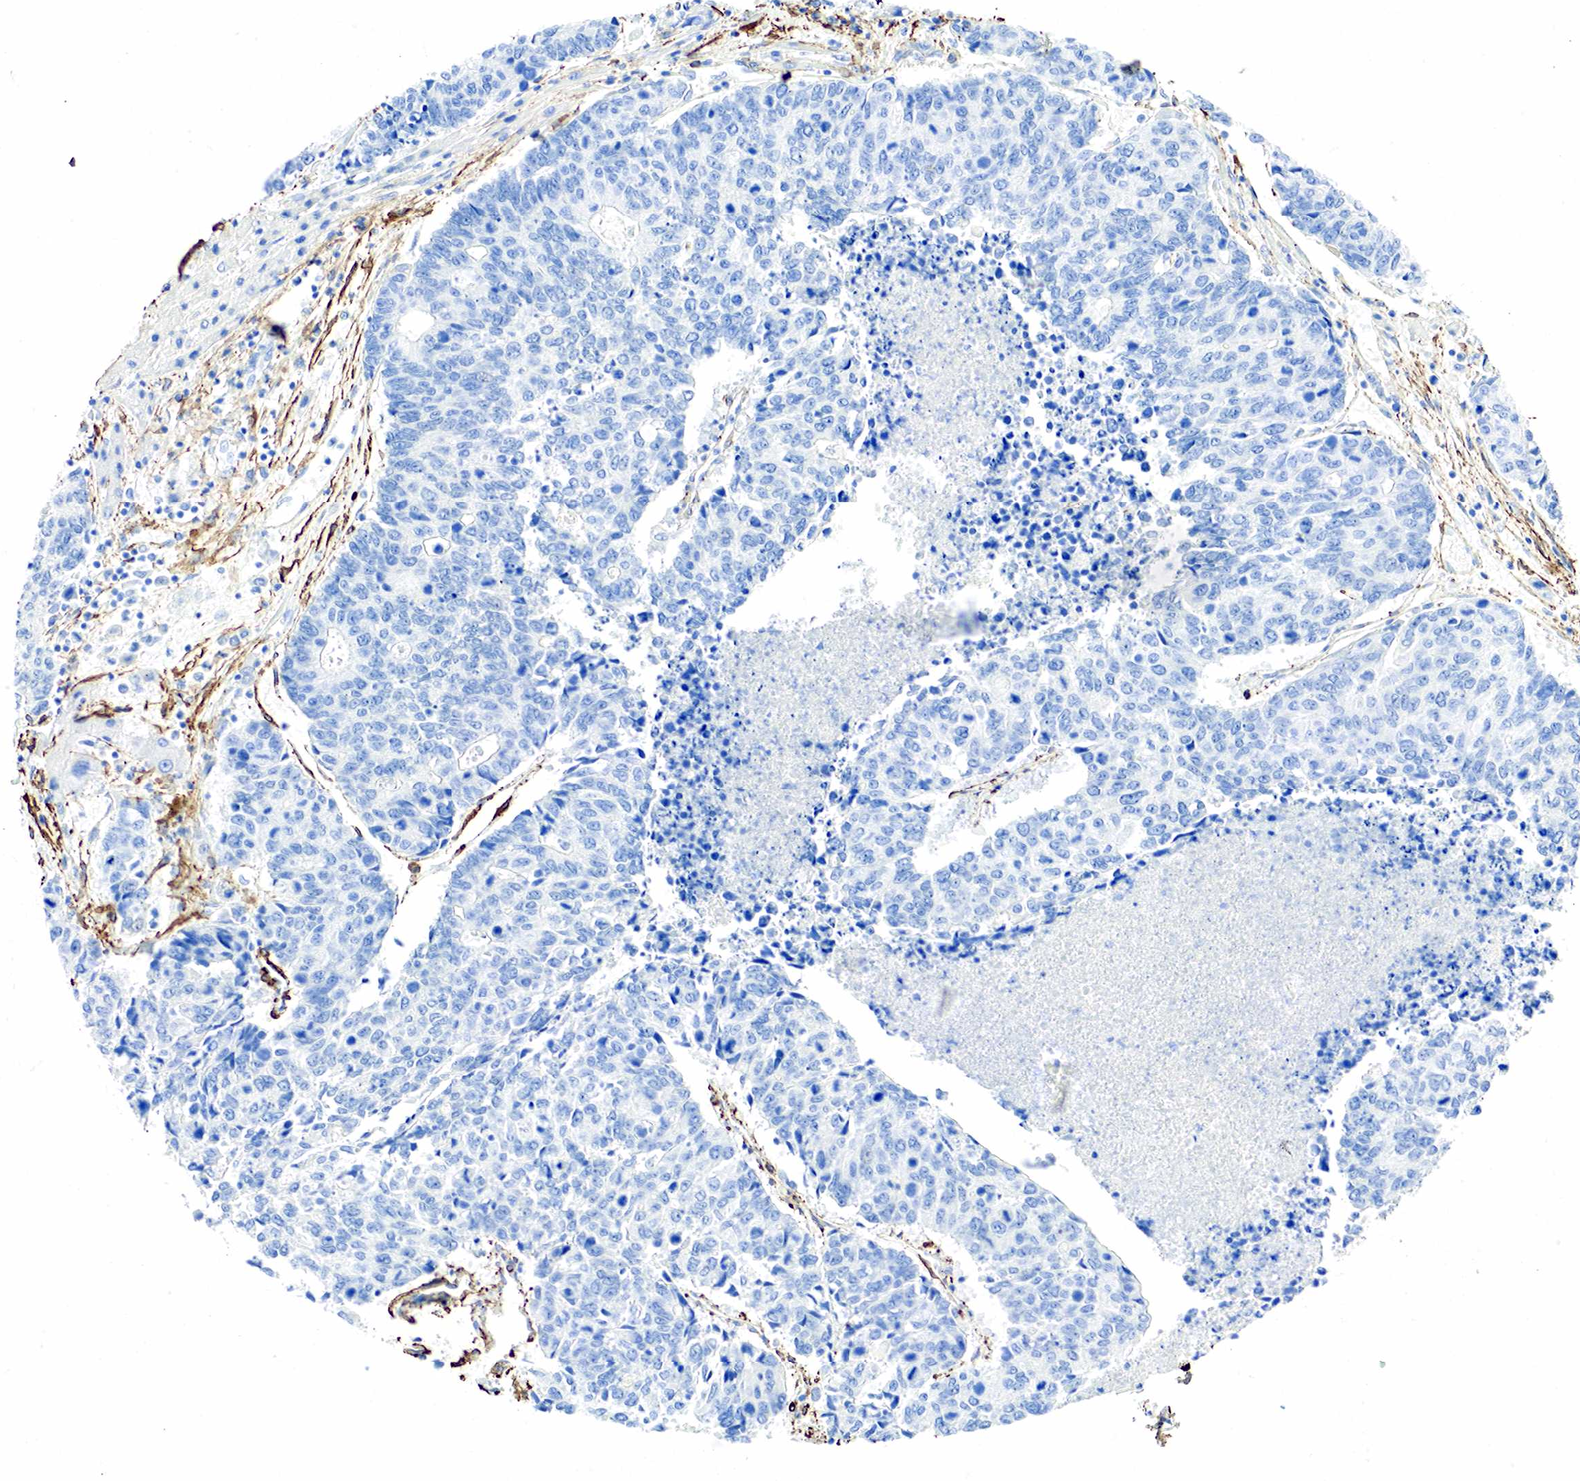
{"staining": {"intensity": "negative", "quantity": "none", "location": "none"}, "tissue": "stomach cancer", "cell_type": "Tumor cells", "image_type": "cancer", "snomed": [{"axis": "morphology", "description": "Adenocarcinoma, NOS"}, {"axis": "topography", "description": "Stomach, lower"}], "caption": "An immunohistochemistry image of stomach cancer is shown. There is no staining in tumor cells of stomach cancer. (Brightfield microscopy of DAB IHC at high magnification).", "gene": "ACTA1", "patient": {"sex": "male", "age": 88}}